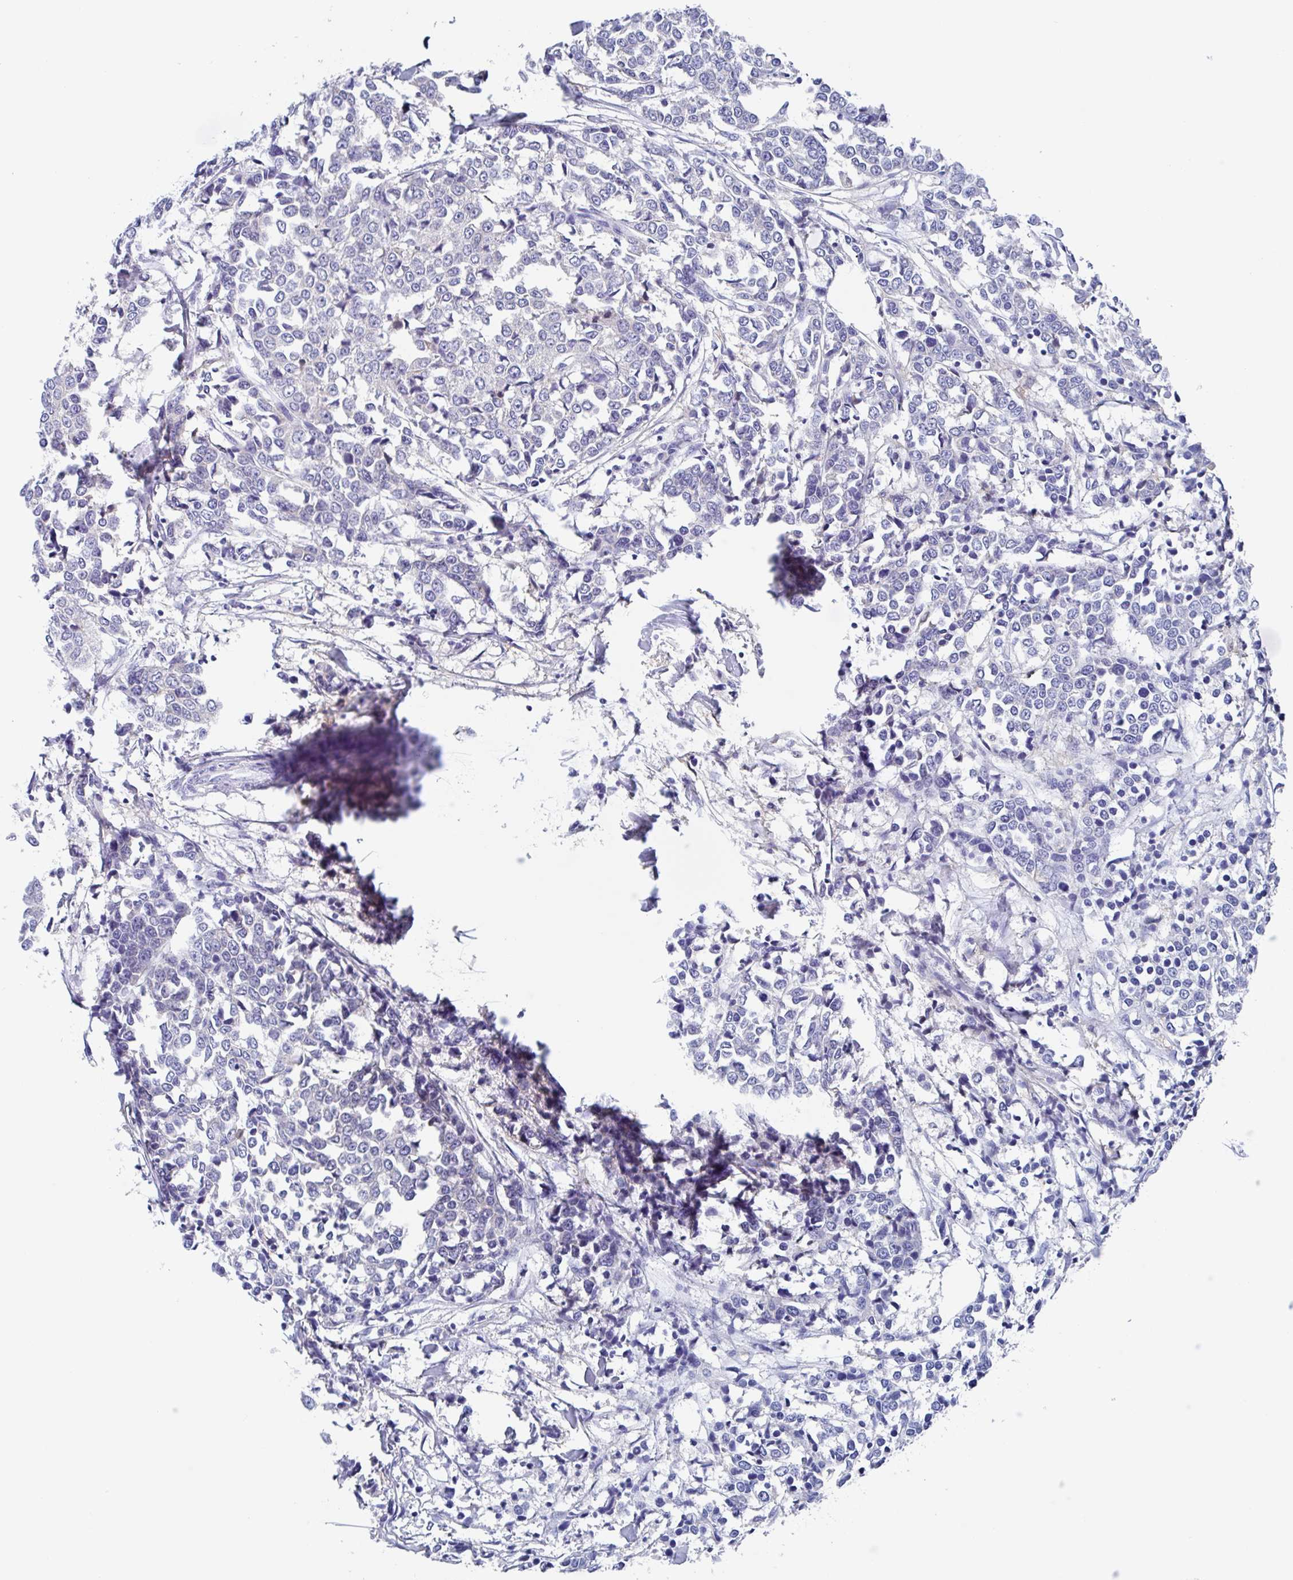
{"staining": {"intensity": "negative", "quantity": "none", "location": "none"}, "tissue": "breast cancer", "cell_type": "Tumor cells", "image_type": "cancer", "snomed": [{"axis": "morphology", "description": "Duct carcinoma"}, {"axis": "topography", "description": "Breast"}], "caption": "Protein analysis of infiltrating ductal carcinoma (breast) exhibits no significant positivity in tumor cells. (DAB immunohistochemistry (IHC) with hematoxylin counter stain).", "gene": "FCGR3A", "patient": {"sex": "female", "age": 80}}